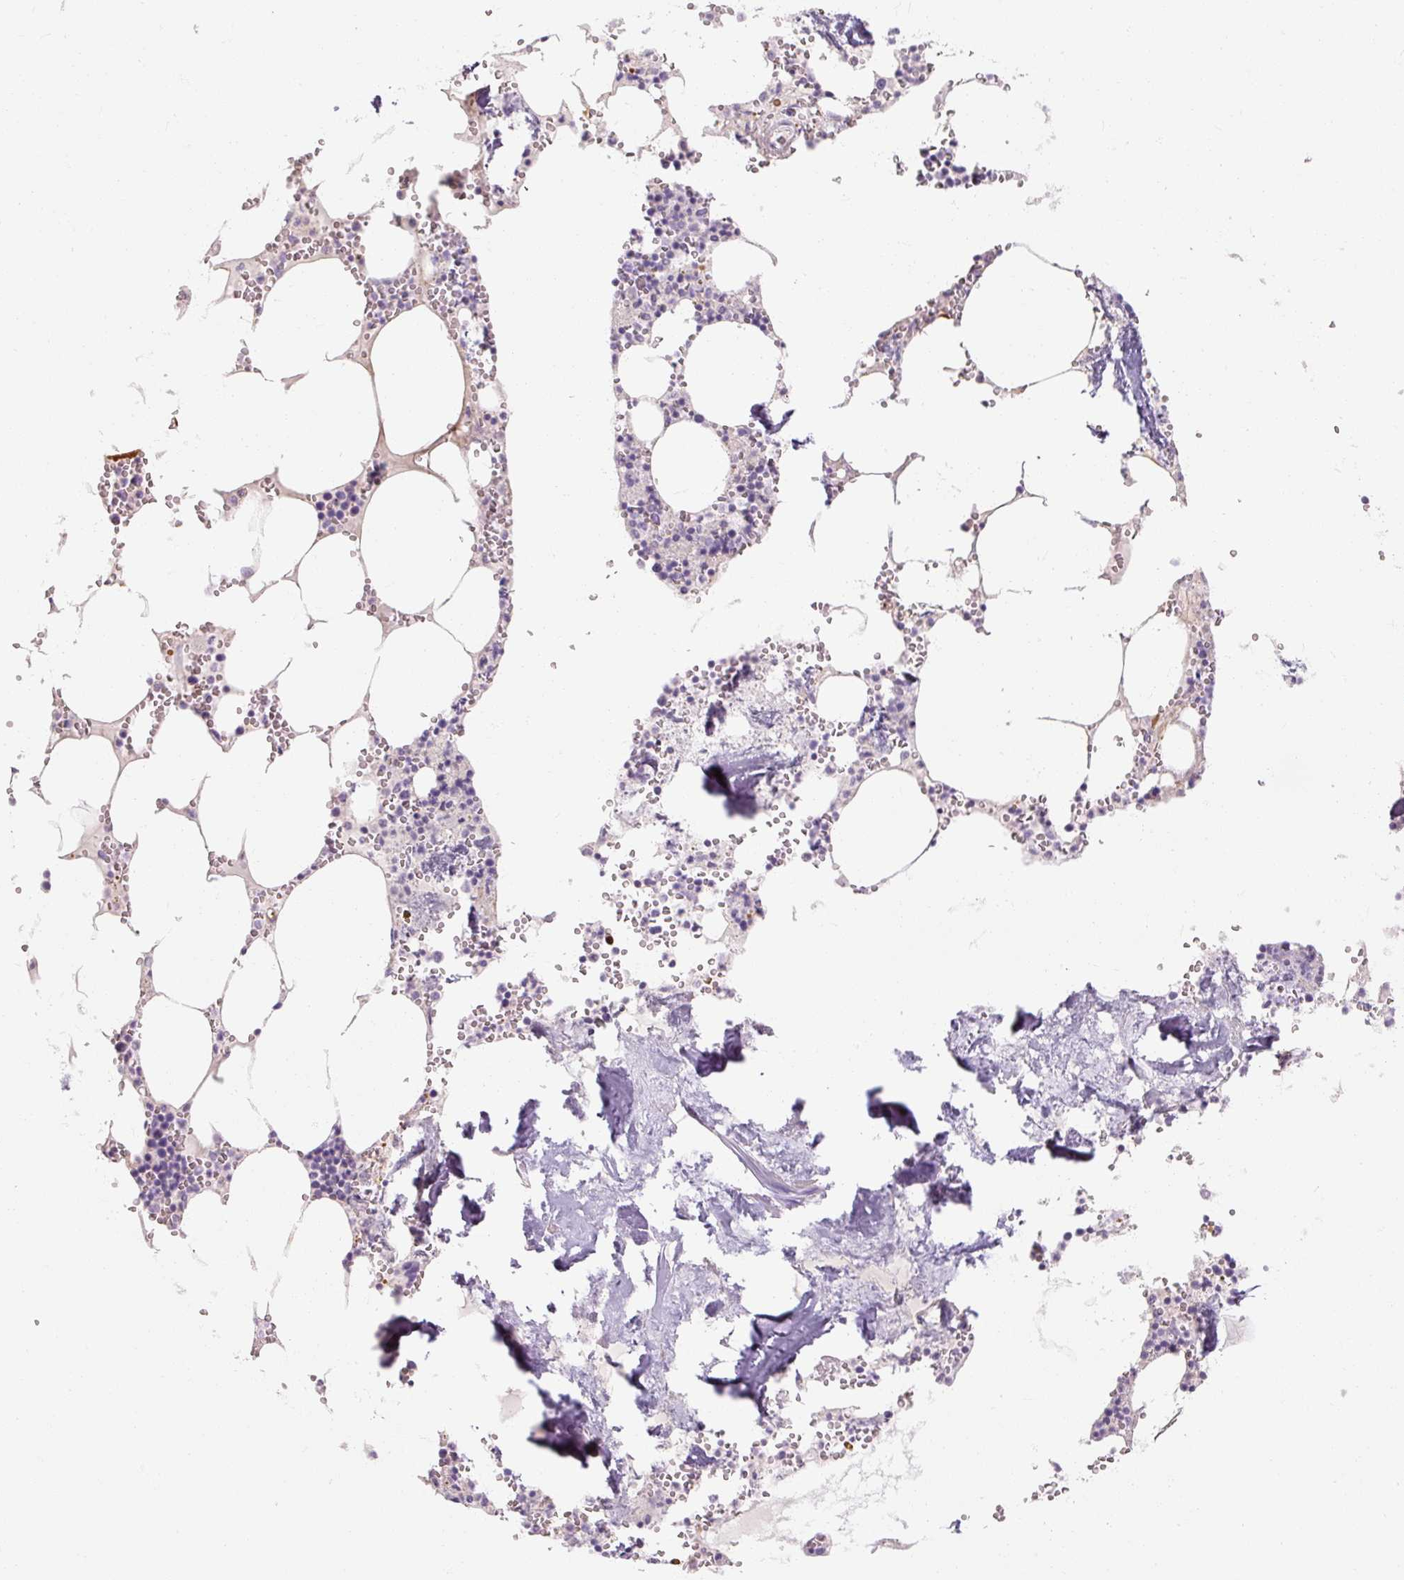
{"staining": {"intensity": "negative", "quantity": "none", "location": "none"}, "tissue": "bone marrow", "cell_type": "Hematopoietic cells", "image_type": "normal", "snomed": [{"axis": "morphology", "description": "Normal tissue, NOS"}, {"axis": "topography", "description": "Bone marrow"}], "caption": "Hematopoietic cells show no significant protein expression in benign bone marrow. The staining was performed using DAB (3,3'-diaminobenzidine) to visualize the protein expression in brown, while the nuclei were stained in blue with hematoxylin (Magnification: 20x).", "gene": "NFE2L3", "patient": {"sex": "male", "age": 54}}